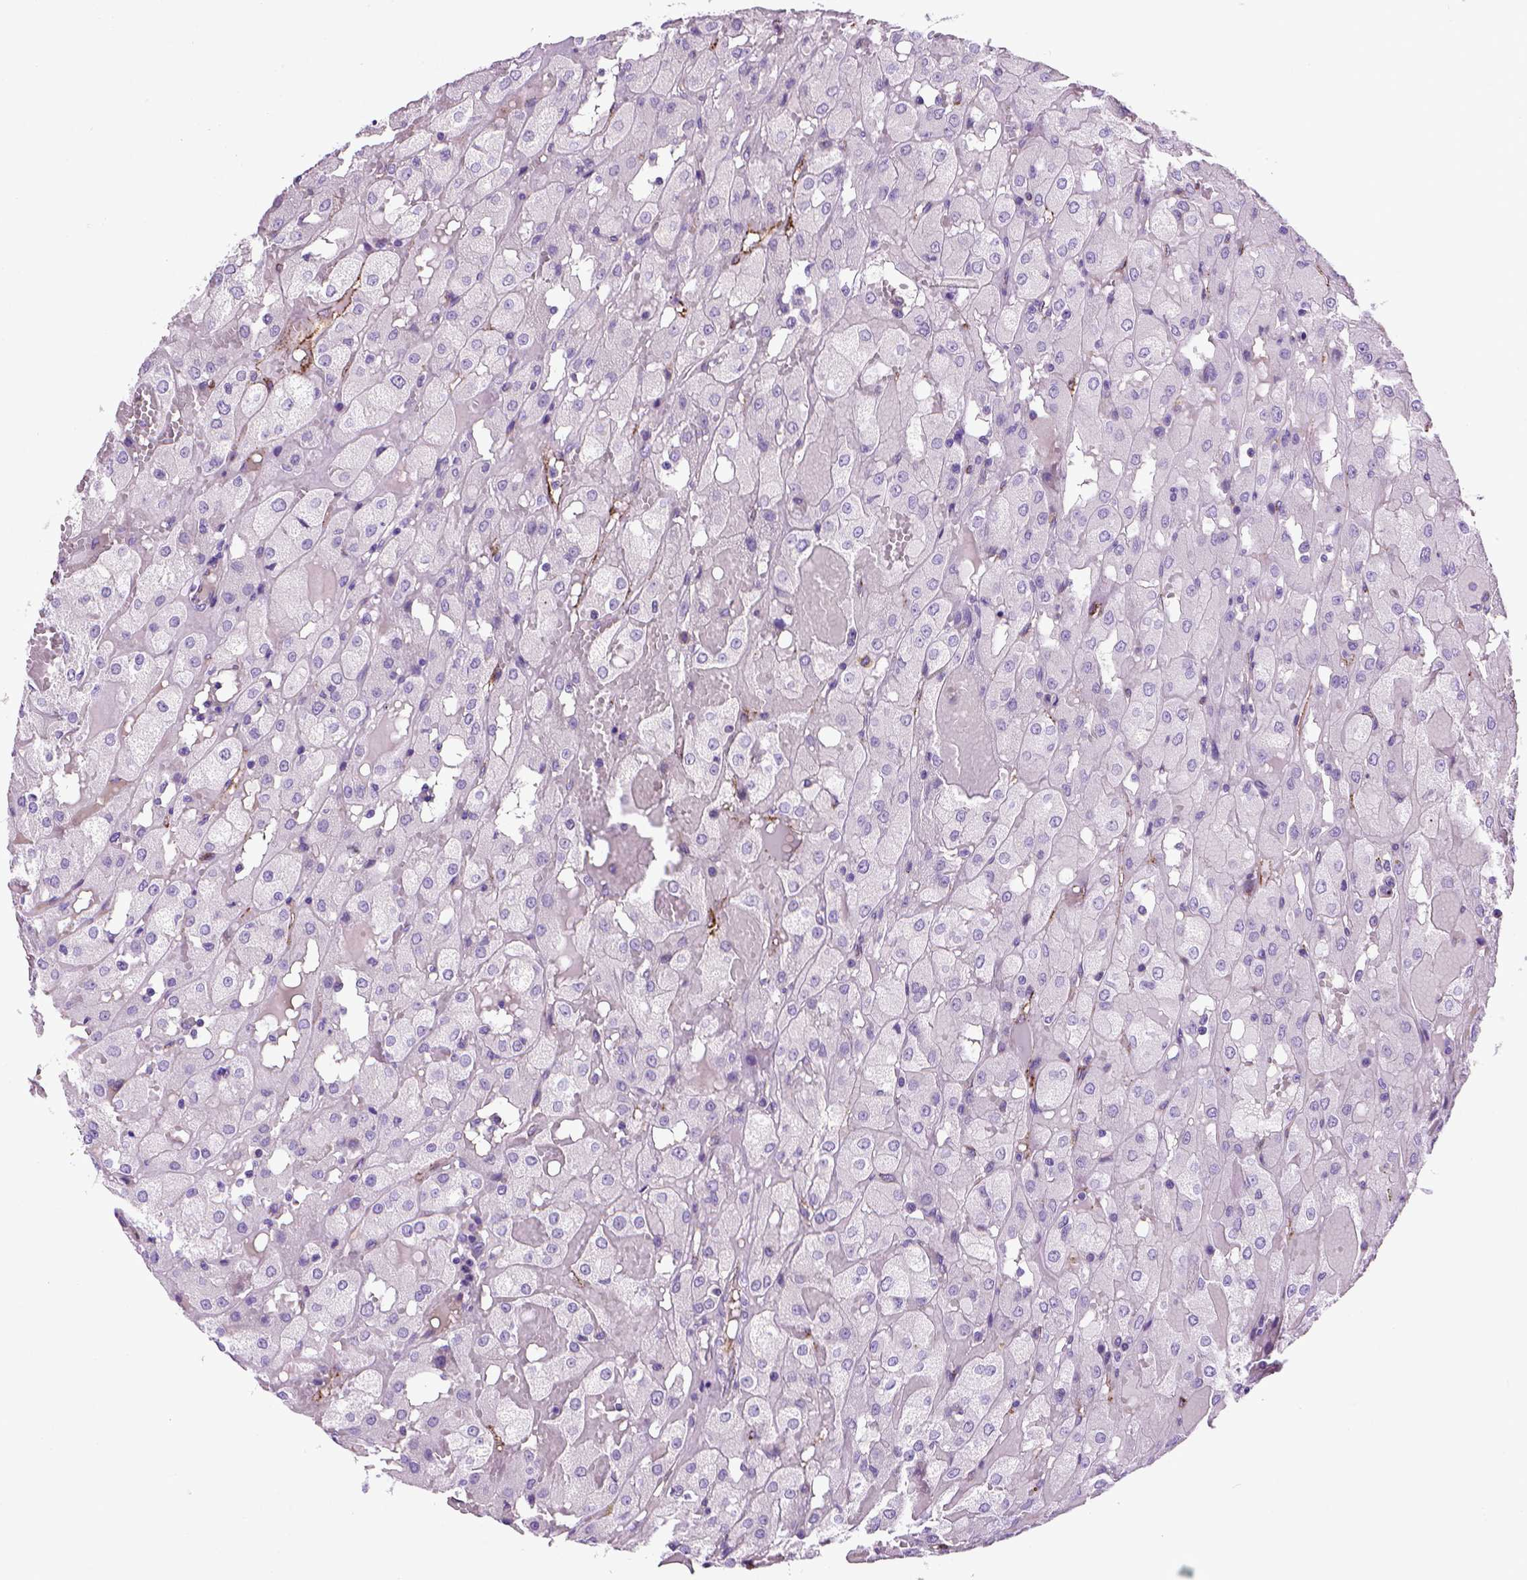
{"staining": {"intensity": "negative", "quantity": "none", "location": "none"}, "tissue": "renal cancer", "cell_type": "Tumor cells", "image_type": "cancer", "snomed": [{"axis": "morphology", "description": "Adenocarcinoma, NOS"}, {"axis": "topography", "description": "Kidney"}], "caption": "DAB (3,3'-diaminobenzidine) immunohistochemical staining of renal cancer (adenocarcinoma) displays no significant staining in tumor cells.", "gene": "VWF", "patient": {"sex": "male", "age": 72}}